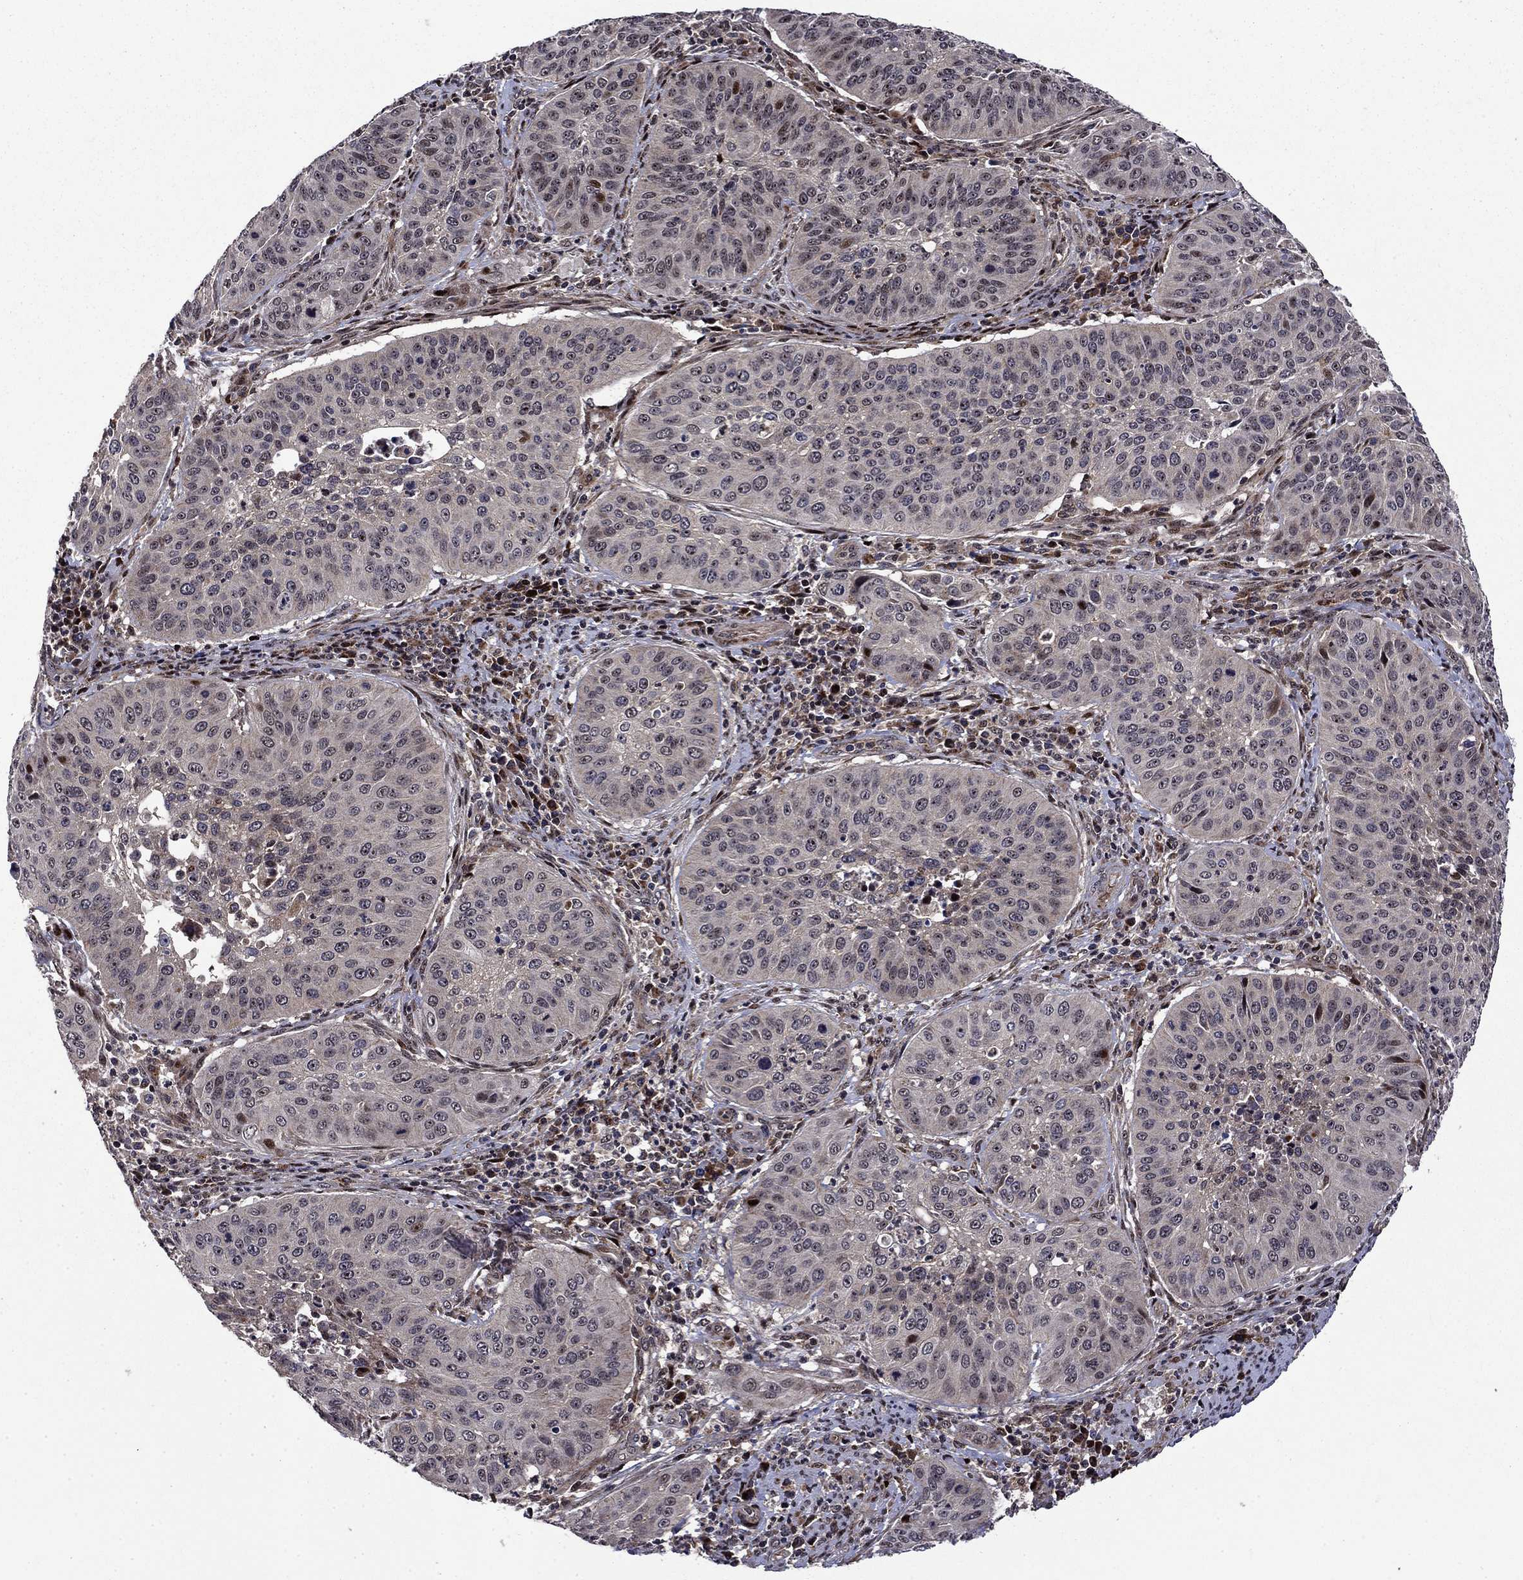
{"staining": {"intensity": "weak", "quantity": "<25%", "location": "nuclear"}, "tissue": "cervical cancer", "cell_type": "Tumor cells", "image_type": "cancer", "snomed": [{"axis": "morphology", "description": "Normal tissue, NOS"}, {"axis": "morphology", "description": "Squamous cell carcinoma, NOS"}, {"axis": "topography", "description": "Cervix"}], "caption": "Micrograph shows no significant protein staining in tumor cells of cervical cancer (squamous cell carcinoma).", "gene": "AGTPBP1", "patient": {"sex": "female", "age": 39}}